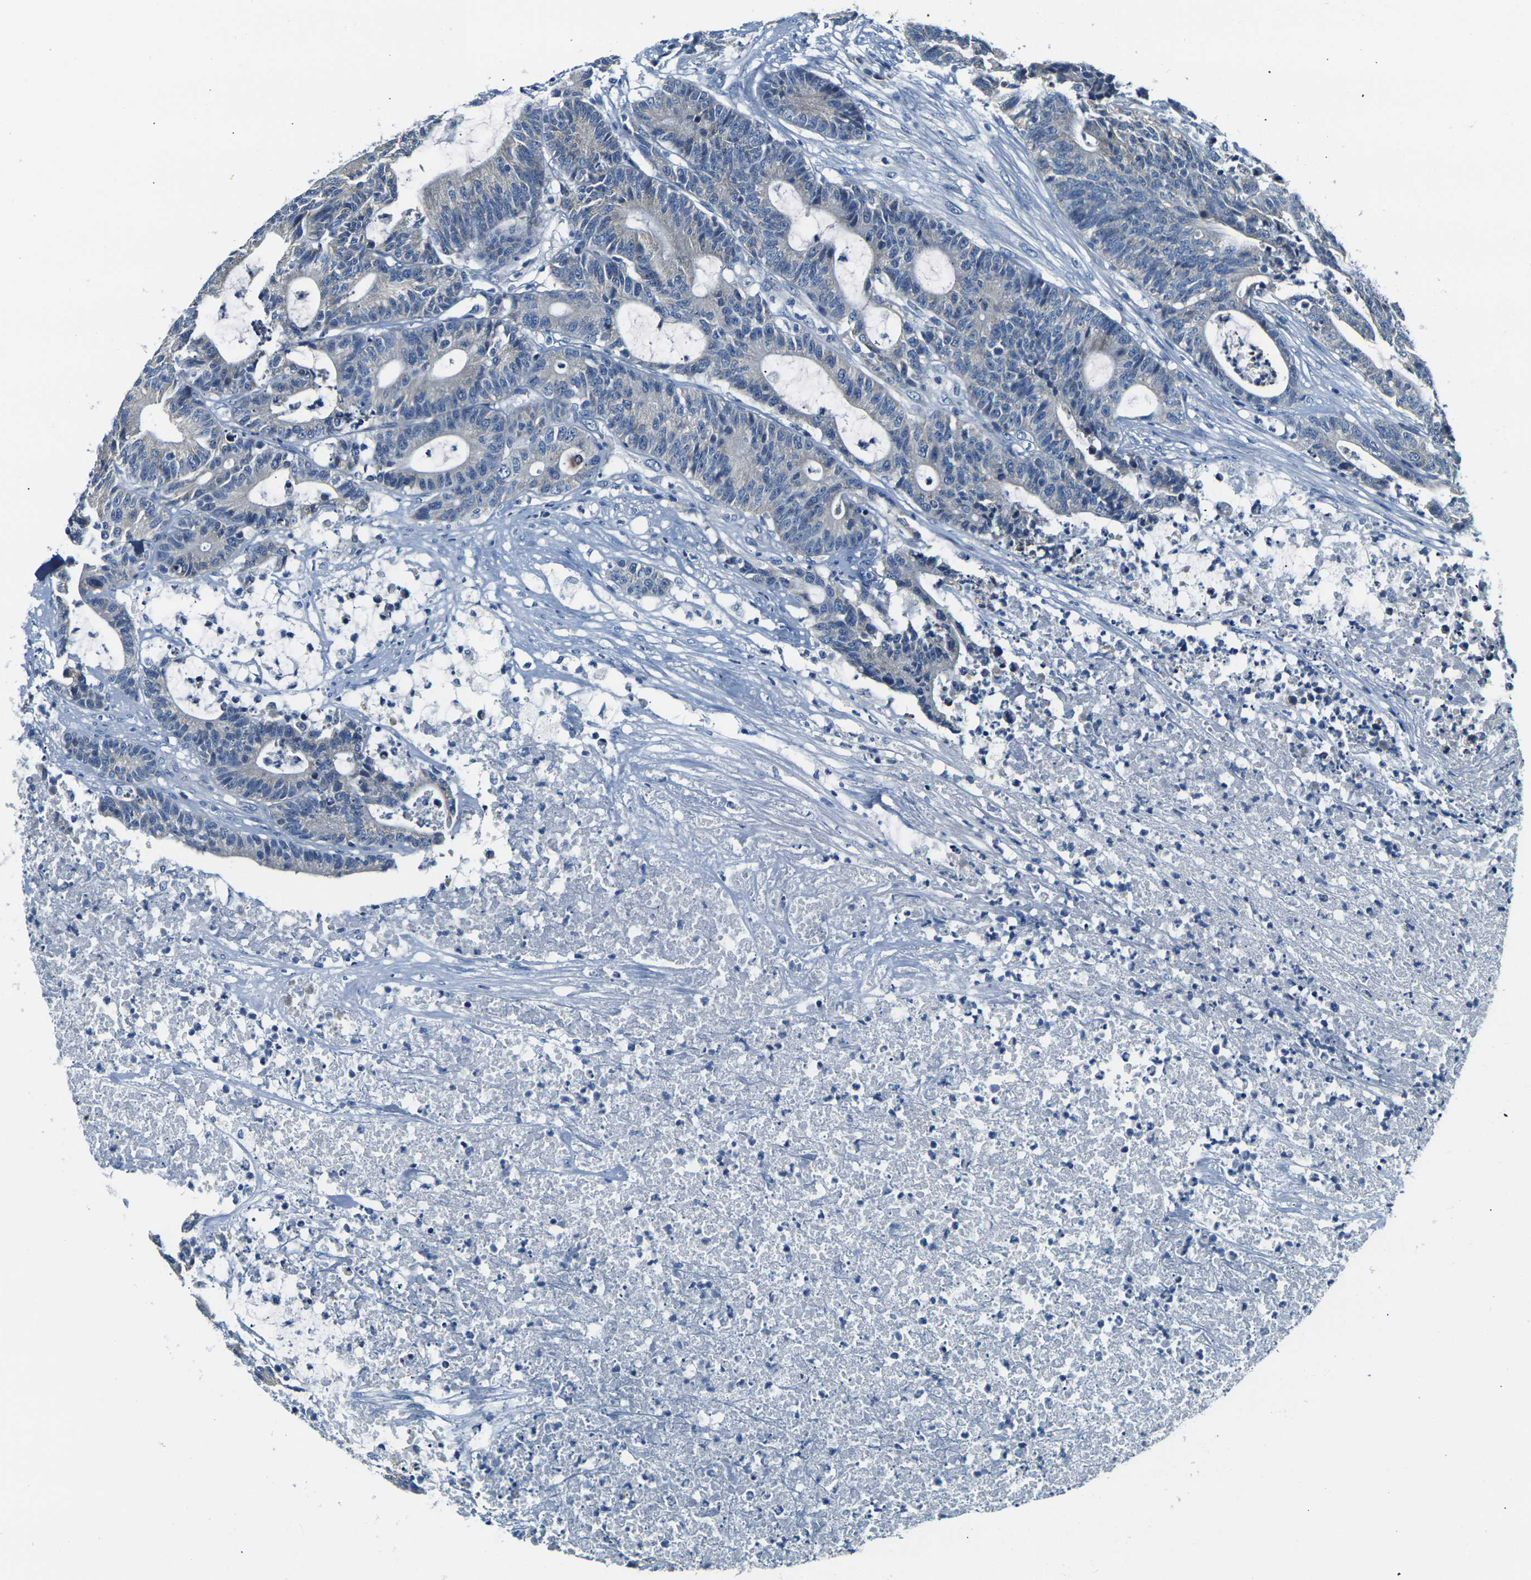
{"staining": {"intensity": "negative", "quantity": "none", "location": "none"}, "tissue": "colorectal cancer", "cell_type": "Tumor cells", "image_type": "cancer", "snomed": [{"axis": "morphology", "description": "Adenocarcinoma, NOS"}, {"axis": "topography", "description": "Colon"}], "caption": "Immunohistochemistry of human colorectal cancer reveals no expression in tumor cells. (Brightfield microscopy of DAB IHC at high magnification).", "gene": "SHISAL2B", "patient": {"sex": "female", "age": 84}}